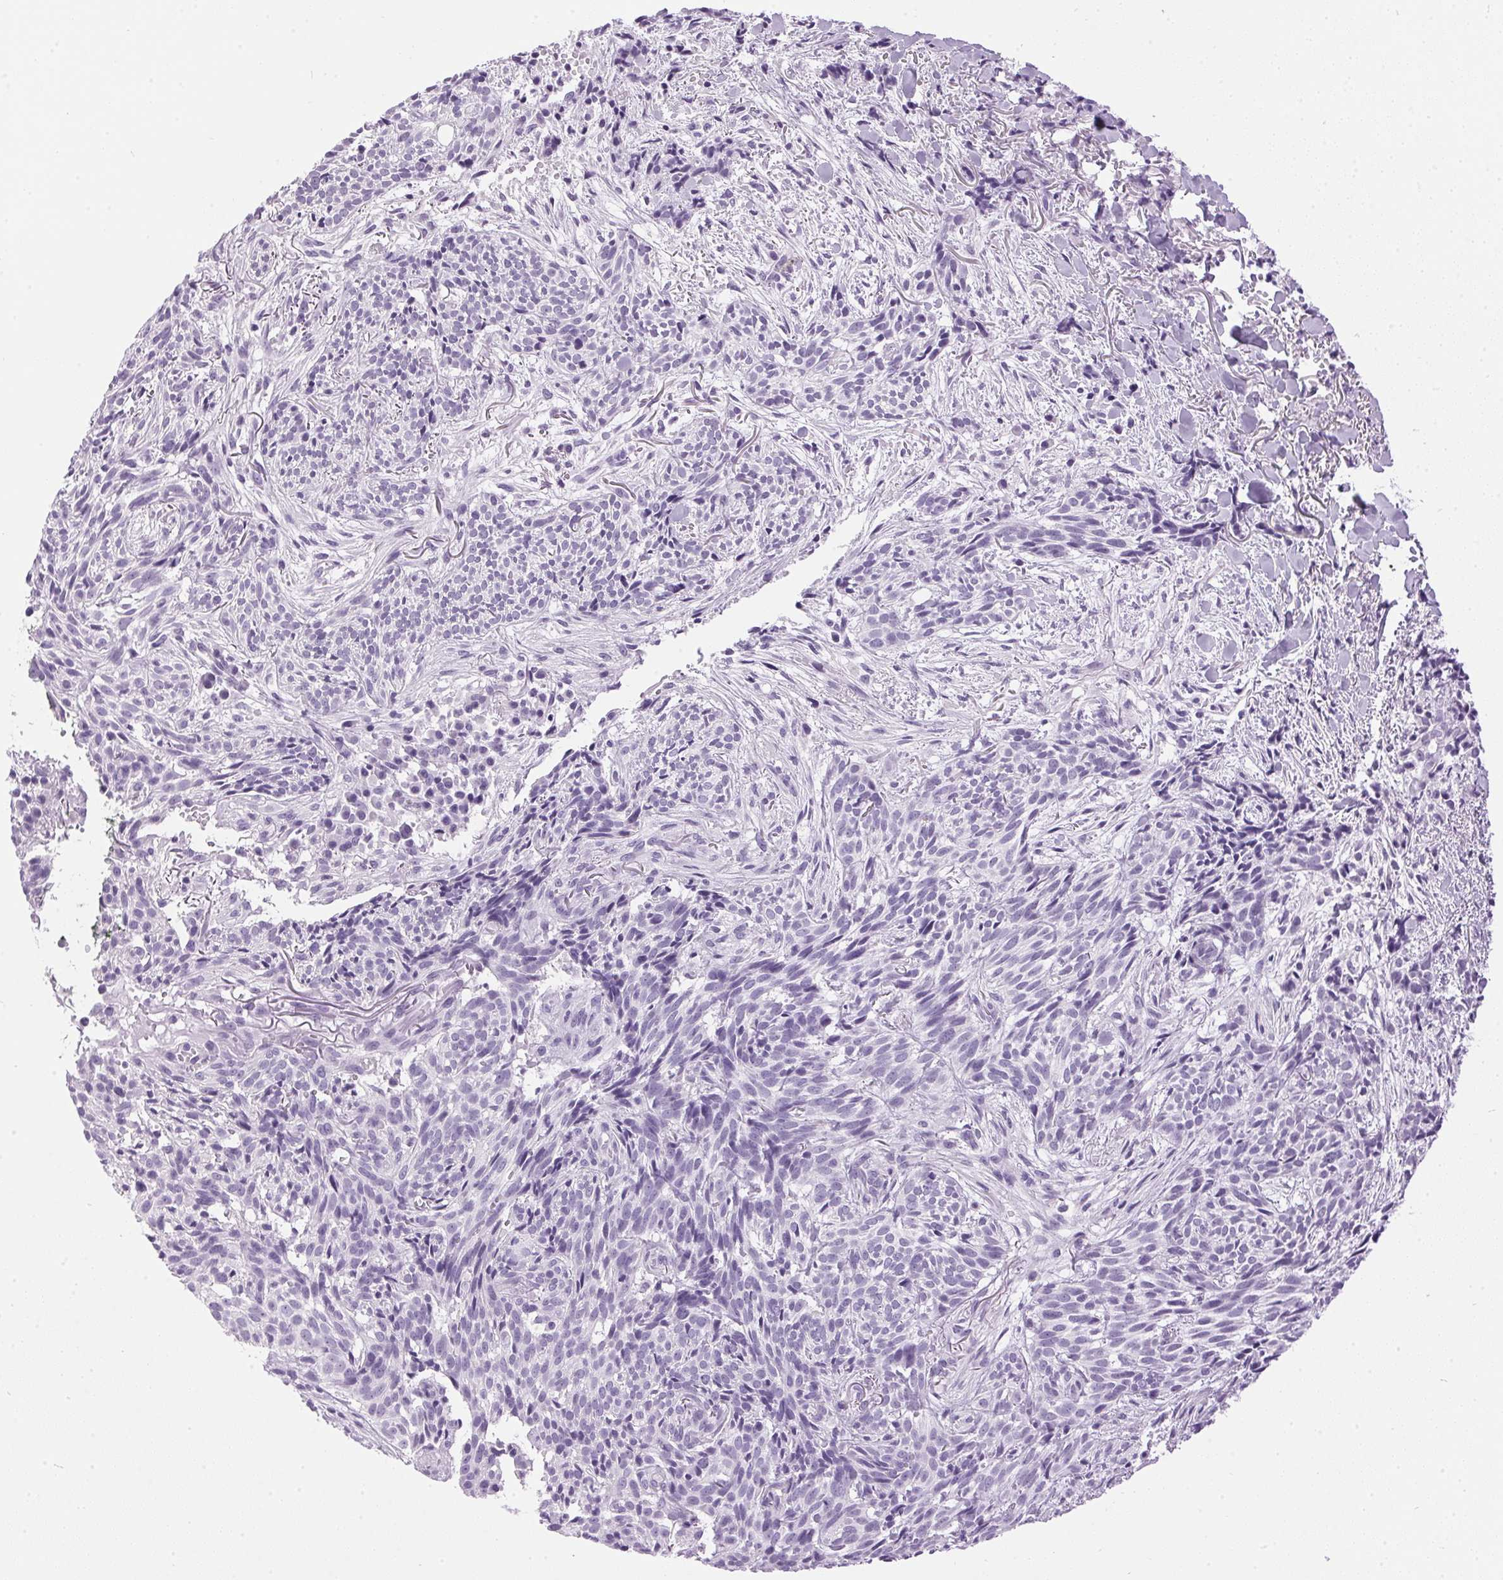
{"staining": {"intensity": "negative", "quantity": "none", "location": "none"}, "tissue": "skin cancer", "cell_type": "Tumor cells", "image_type": "cancer", "snomed": [{"axis": "morphology", "description": "Basal cell carcinoma"}, {"axis": "topography", "description": "Skin"}], "caption": "A high-resolution image shows IHC staining of skin basal cell carcinoma, which displays no significant positivity in tumor cells.", "gene": "SP7", "patient": {"sex": "male", "age": 71}}